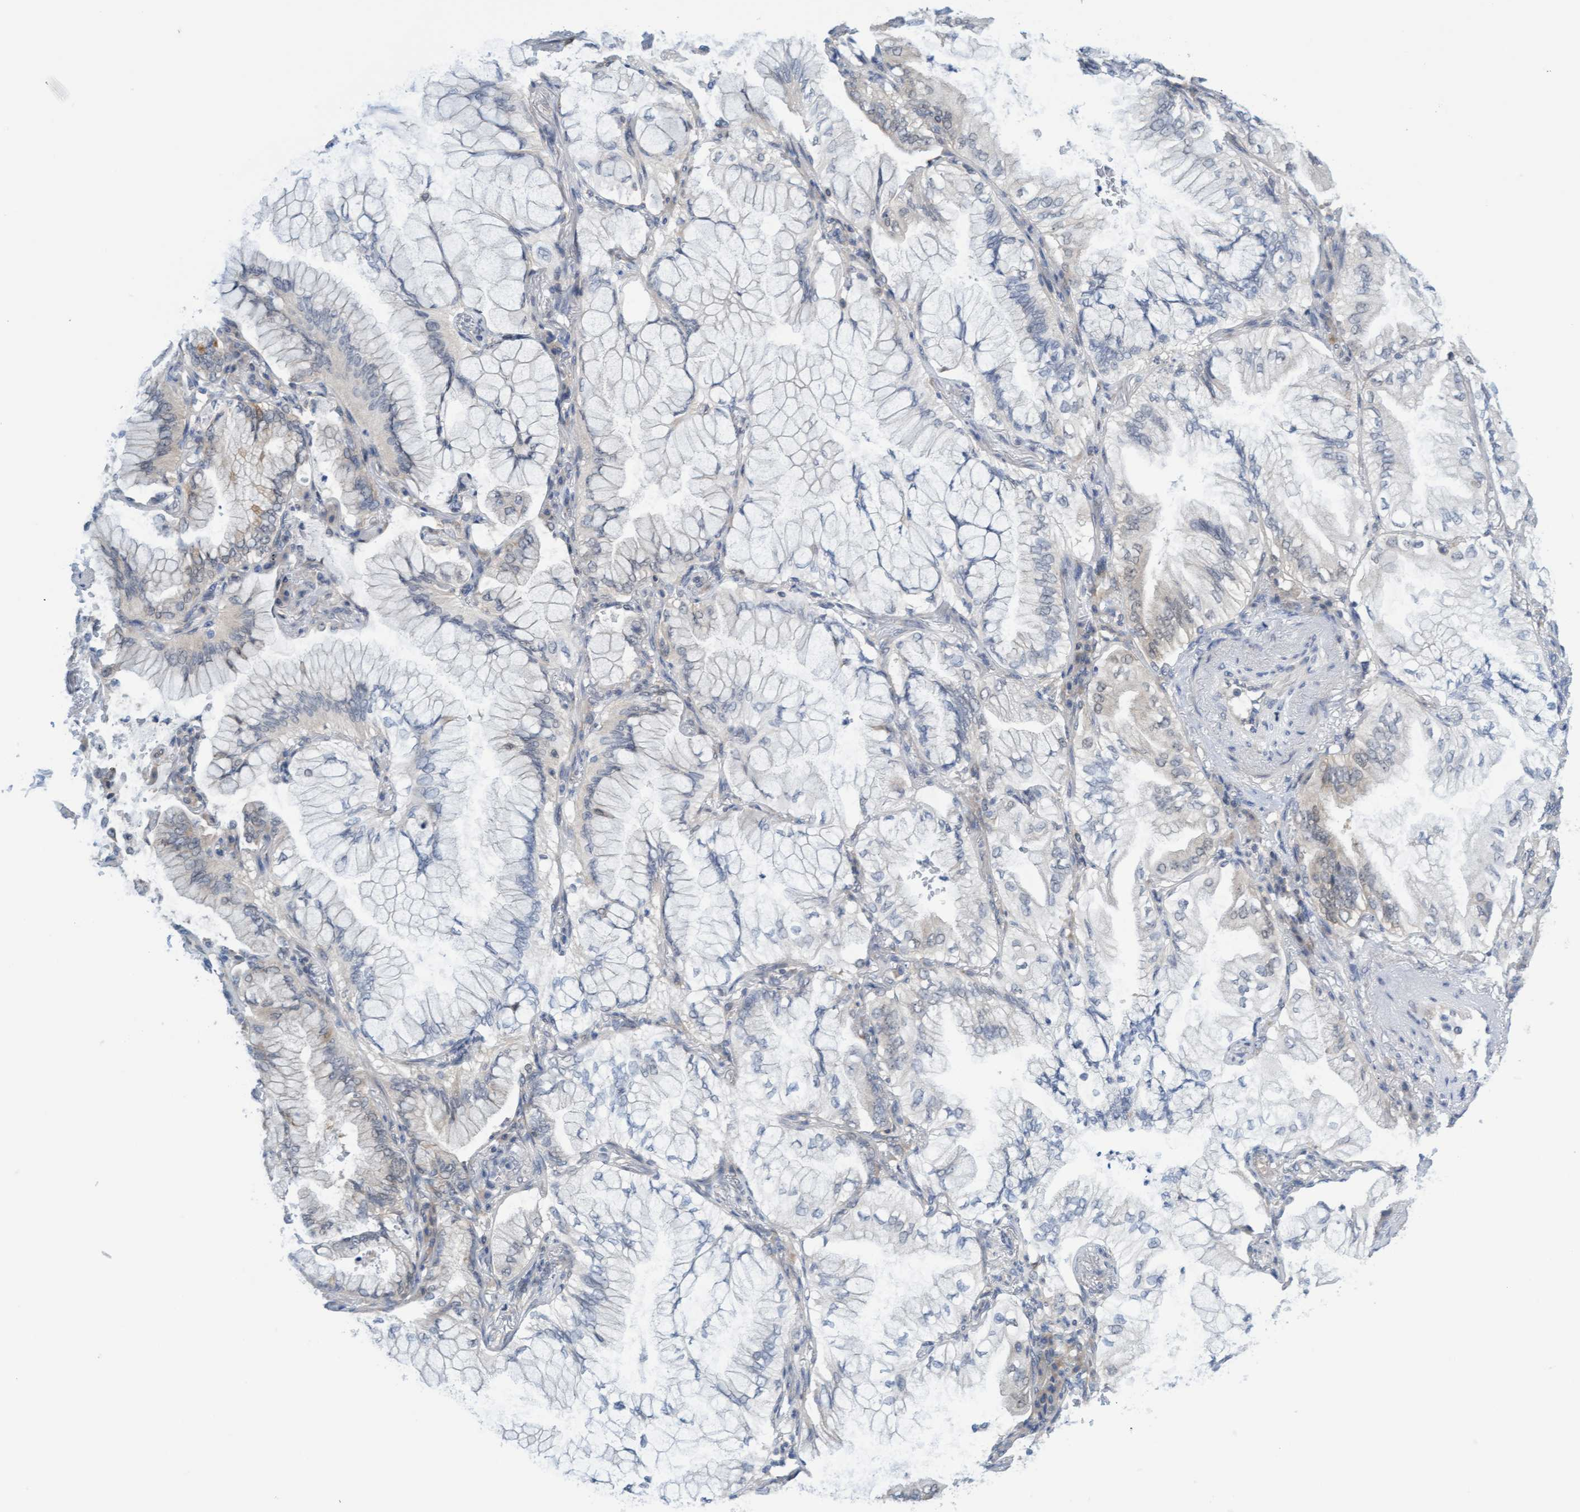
{"staining": {"intensity": "negative", "quantity": "none", "location": "none"}, "tissue": "lung cancer", "cell_type": "Tumor cells", "image_type": "cancer", "snomed": [{"axis": "morphology", "description": "Adenocarcinoma, NOS"}, {"axis": "topography", "description": "Lung"}], "caption": "High power microscopy photomicrograph of an IHC image of lung cancer, revealing no significant positivity in tumor cells. (Immunohistochemistry (ihc), brightfield microscopy, high magnification).", "gene": "AMZ2", "patient": {"sex": "female", "age": 70}}